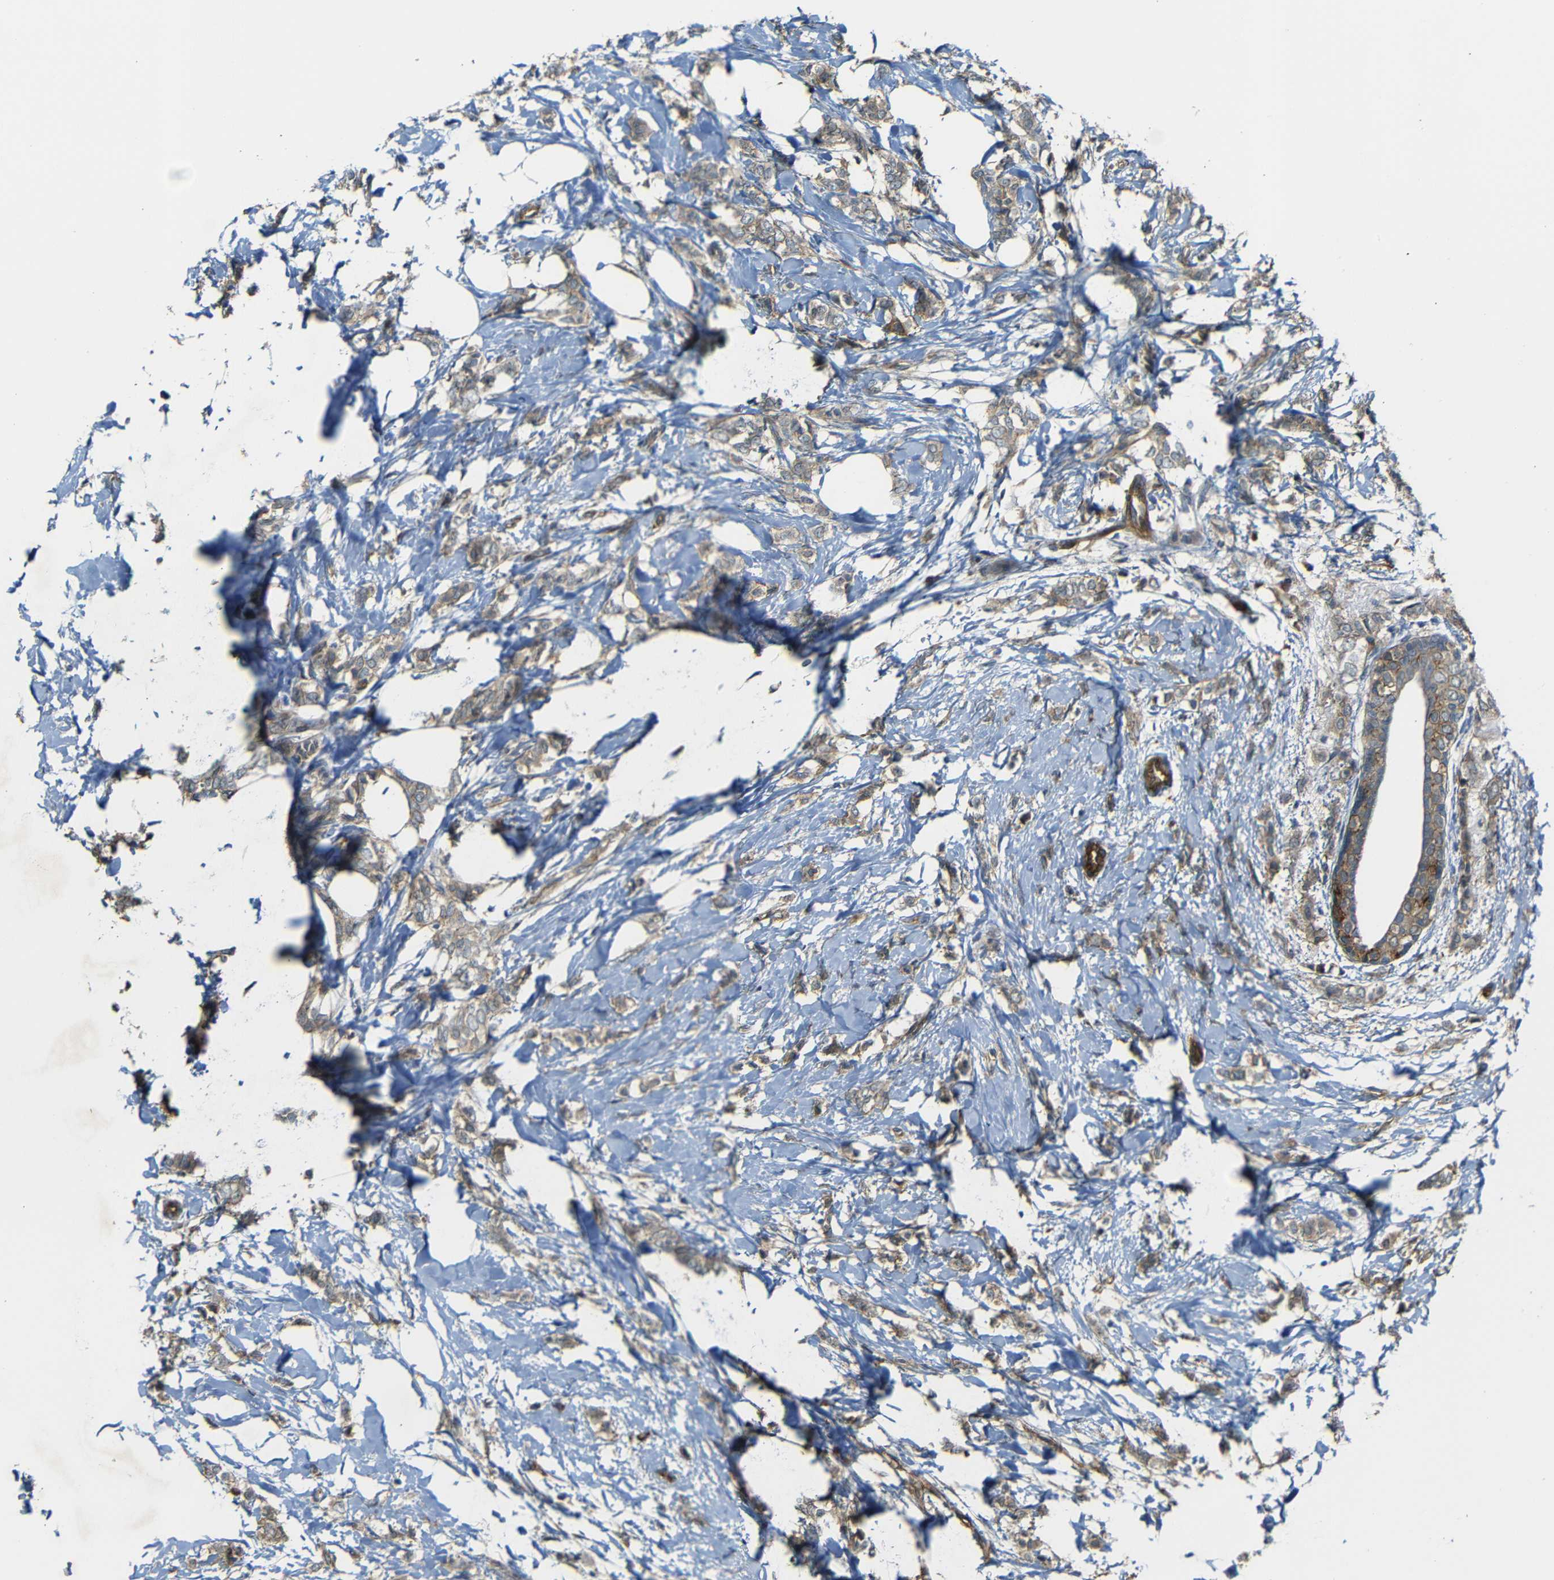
{"staining": {"intensity": "weak", "quantity": ">75%", "location": "cytoplasmic/membranous"}, "tissue": "breast cancer", "cell_type": "Tumor cells", "image_type": "cancer", "snomed": [{"axis": "morphology", "description": "Lobular carcinoma, in situ"}, {"axis": "morphology", "description": "Lobular carcinoma"}, {"axis": "topography", "description": "Breast"}], "caption": "A brown stain highlights weak cytoplasmic/membranous staining of a protein in breast cancer (lobular carcinoma in situ) tumor cells.", "gene": "RELL1", "patient": {"sex": "female", "age": 41}}